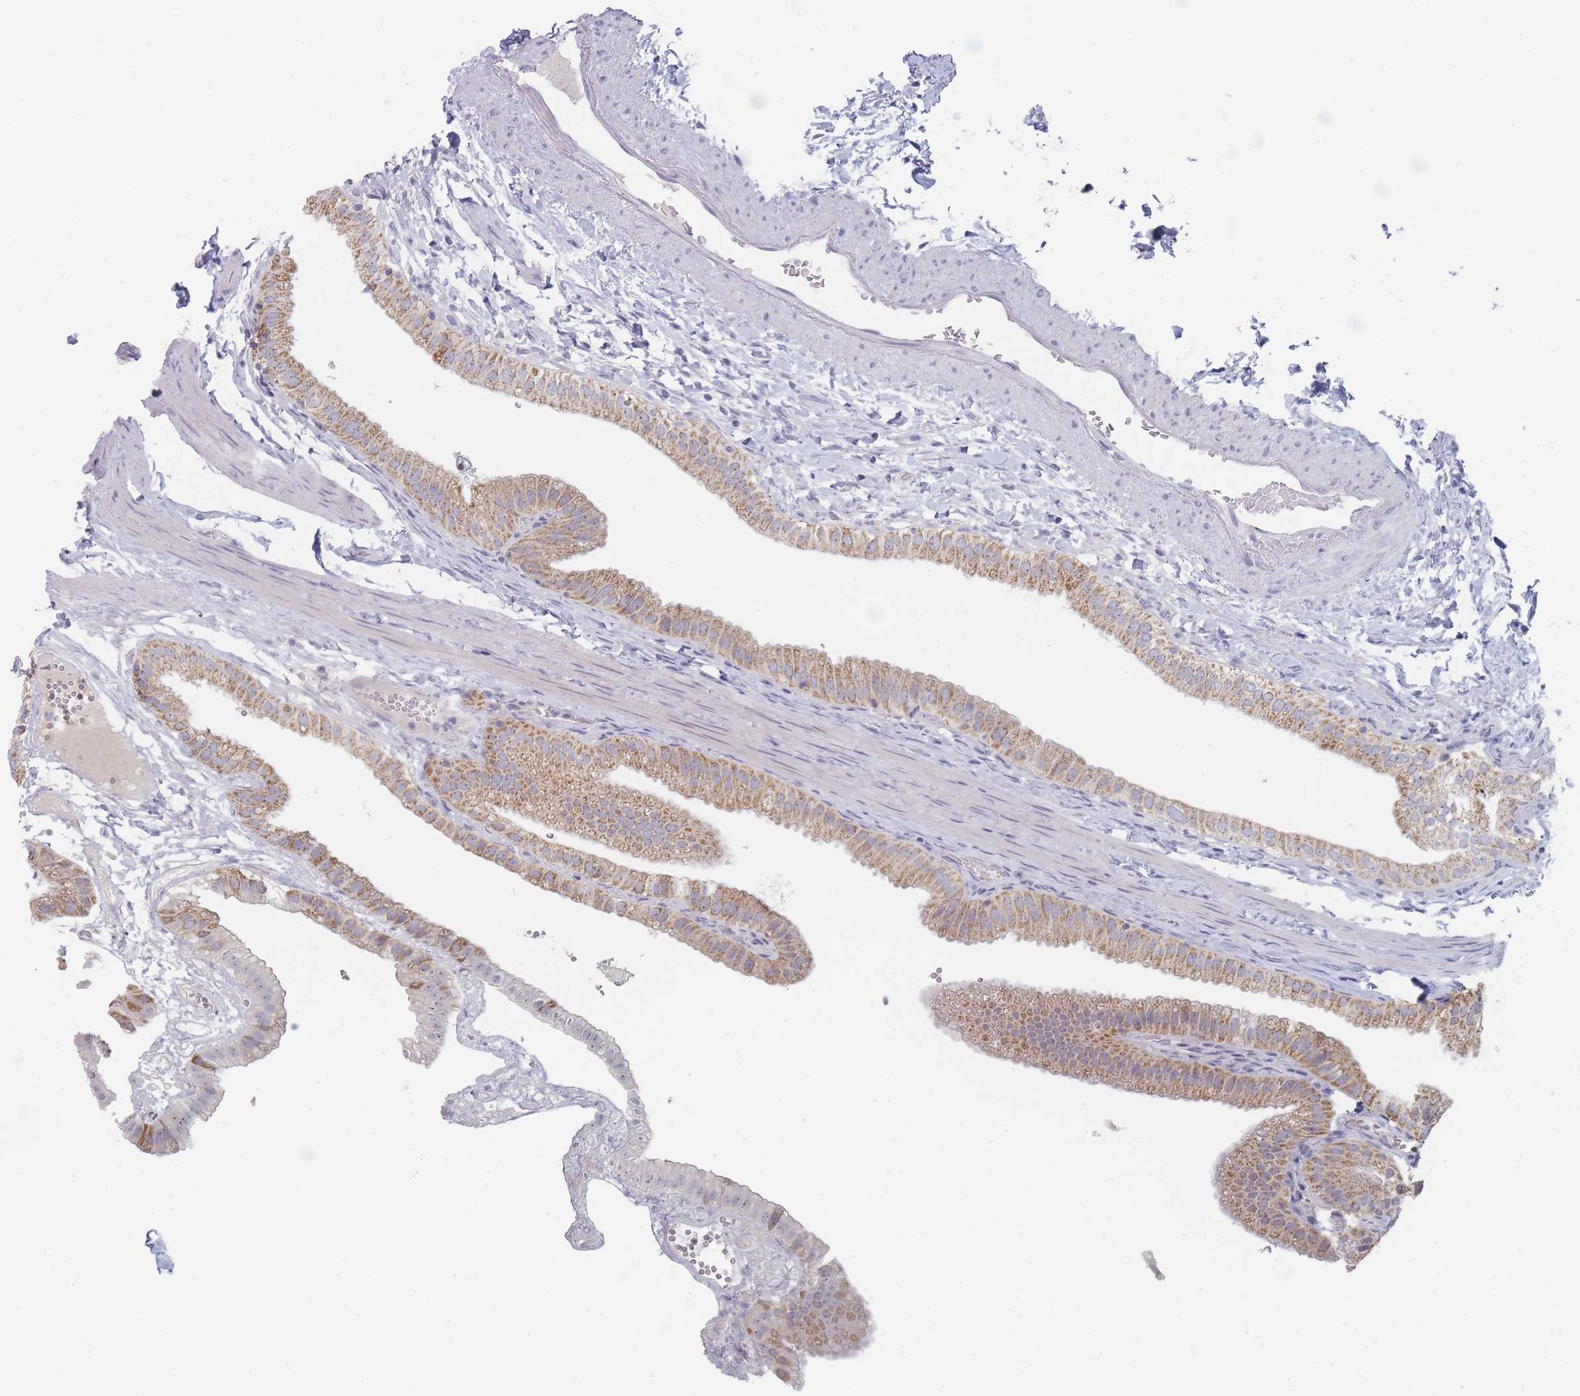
{"staining": {"intensity": "moderate", "quantity": ">75%", "location": "cytoplasmic/membranous"}, "tissue": "gallbladder", "cell_type": "Glandular cells", "image_type": "normal", "snomed": [{"axis": "morphology", "description": "Normal tissue, NOS"}, {"axis": "topography", "description": "Gallbladder"}], "caption": "A photomicrograph of gallbladder stained for a protein shows moderate cytoplasmic/membranous brown staining in glandular cells.", "gene": "RNF8", "patient": {"sex": "female", "age": 61}}